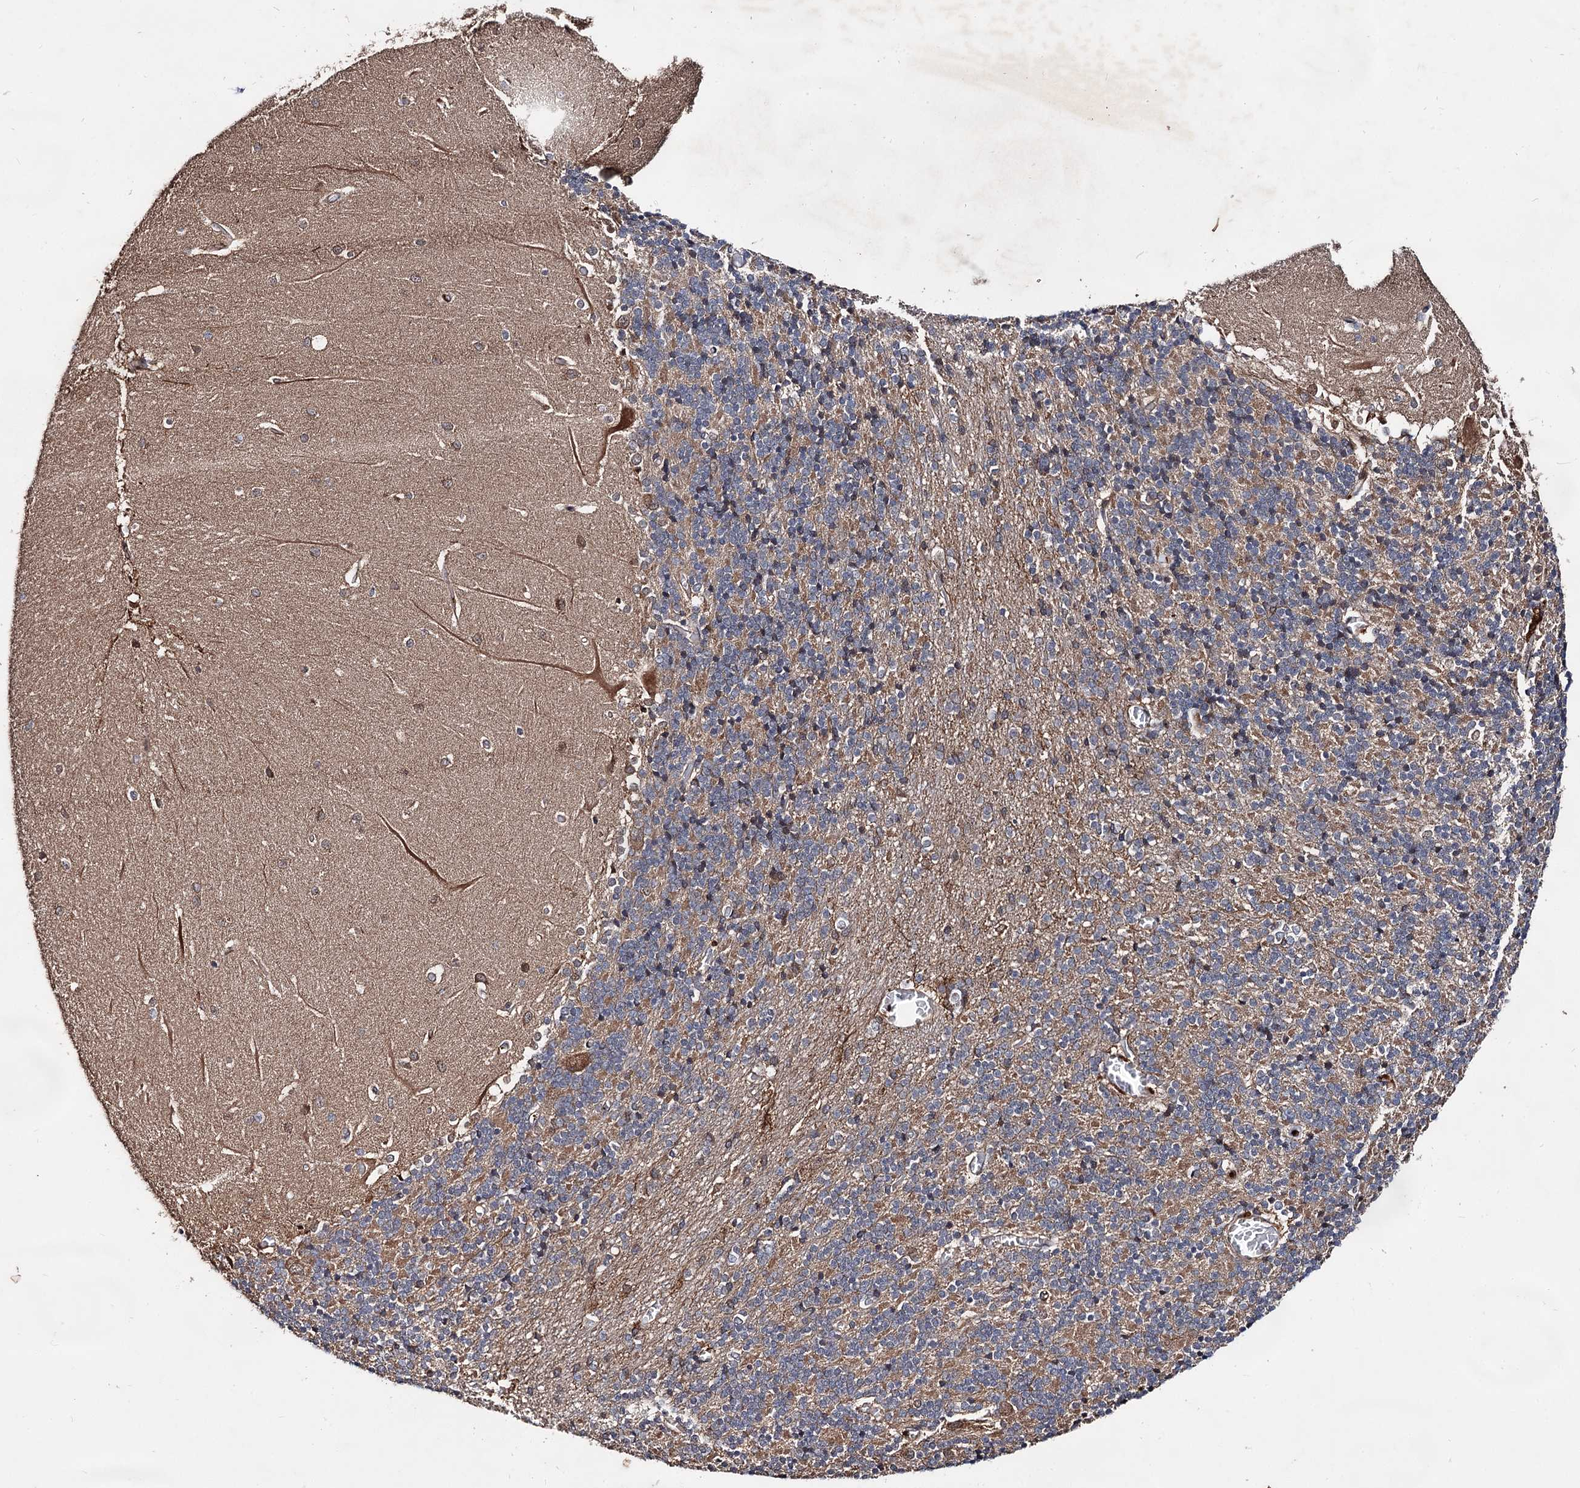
{"staining": {"intensity": "moderate", "quantity": ">75%", "location": "cytoplasmic/membranous"}, "tissue": "cerebellum", "cell_type": "Cells in granular layer", "image_type": "normal", "snomed": [{"axis": "morphology", "description": "Normal tissue, NOS"}, {"axis": "topography", "description": "Cerebellum"}], "caption": "IHC micrograph of normal cerebellum: cerebellum stained using immunohistochemistry reveals medium levels of moderate protein expression localized specifically in the cytoplasmic/membranous of cells in granular layer, appearing as a cytoplasmic/membranous brown color.", "gene": "TEX9", "patient": {"sex": "male", "age": 37}}